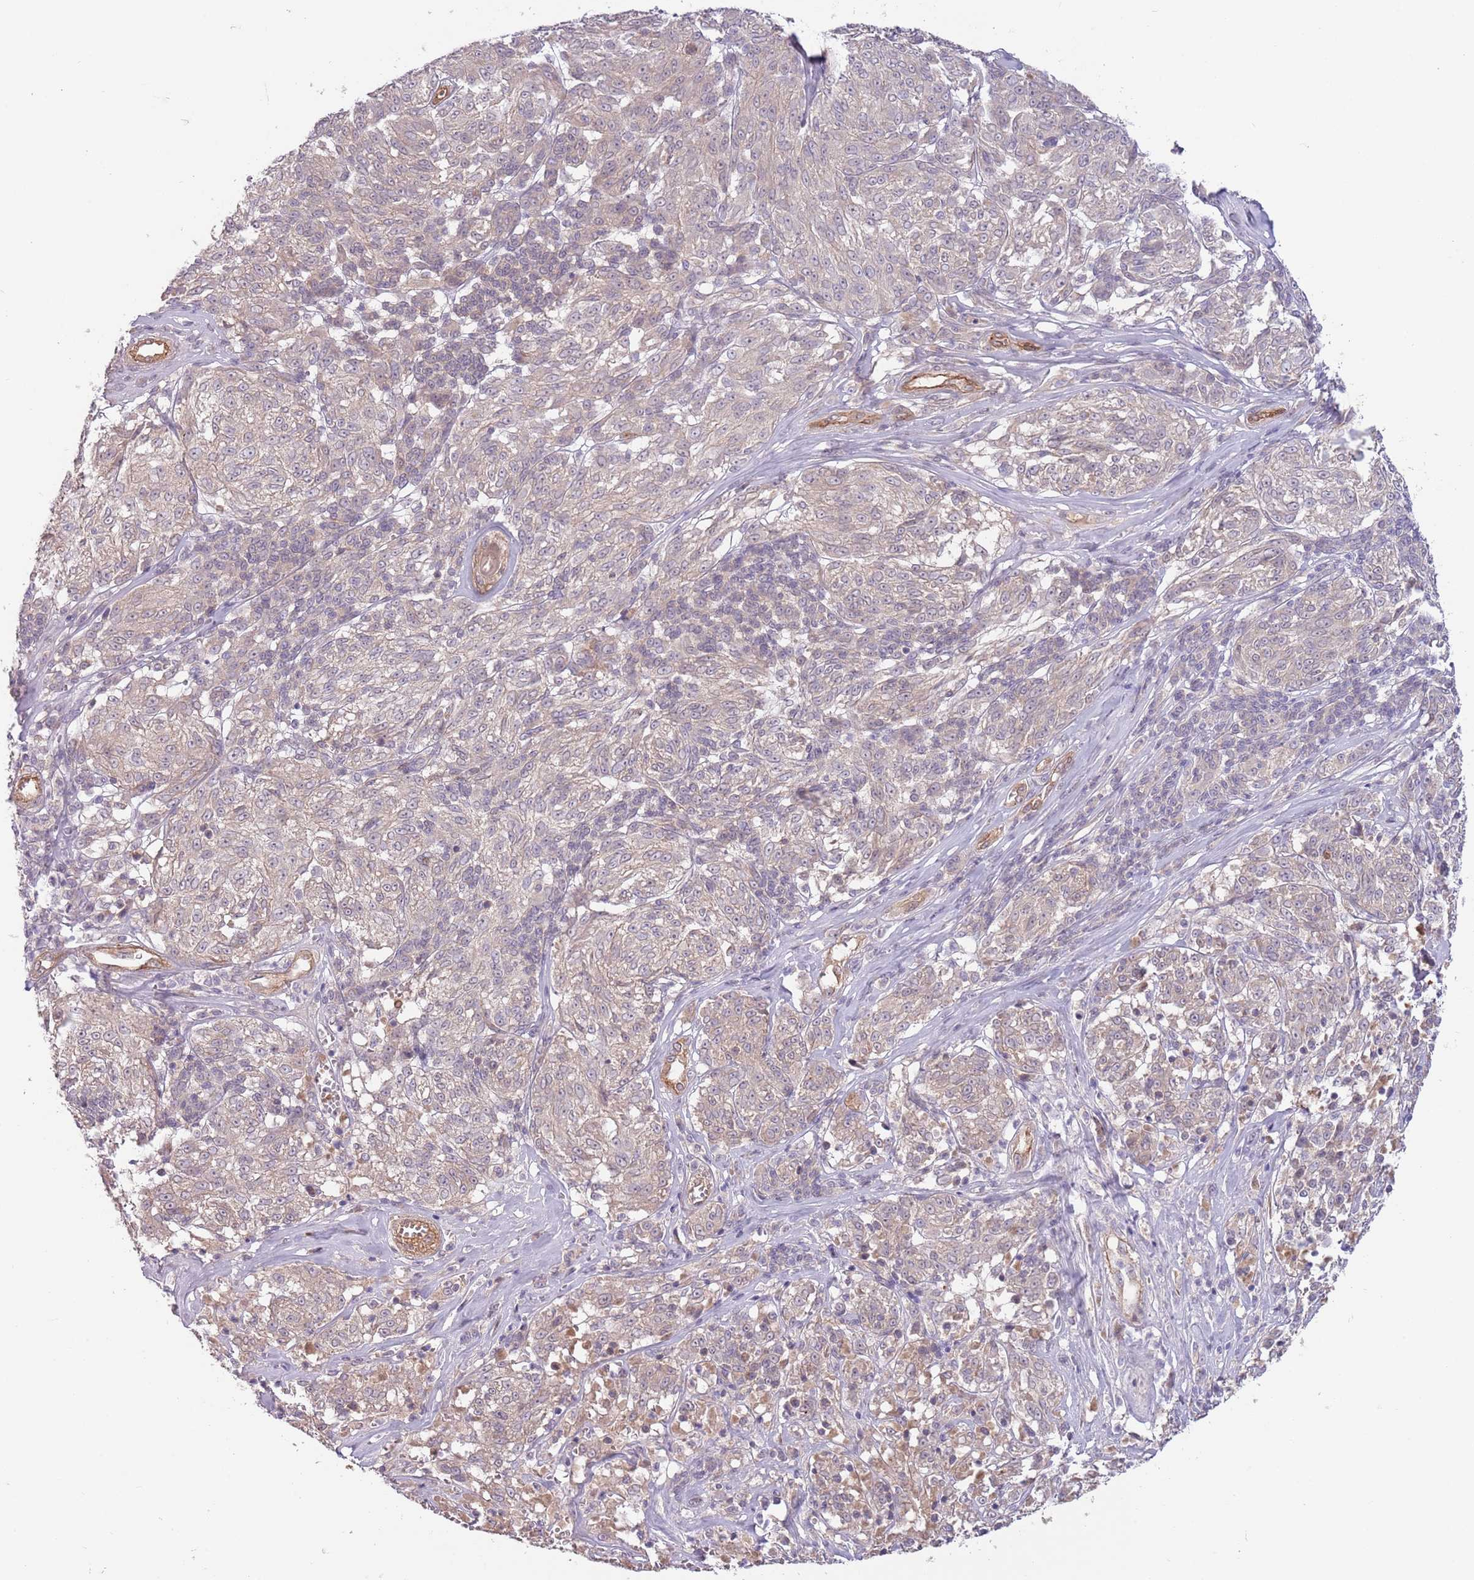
{"staining": {"intensity": "negative", "quantity": "none", "location": "none"}, "tissue": "melanoma", "cell_type": "Tumor cells", "image_type": "cancer", "snomed": [{"axis": "morphology", "description": "Malignant melanoma, NOS"}, {"axis": "topography", "description": "Skin"}], "caption": "A high-resolution image shows immunohistochemistry (IHC) staining of malignant melanoma, which shows no significant expression in tumor cells.", "gene": "SAV1", "patient": {"sex": "female", "age": 63}}